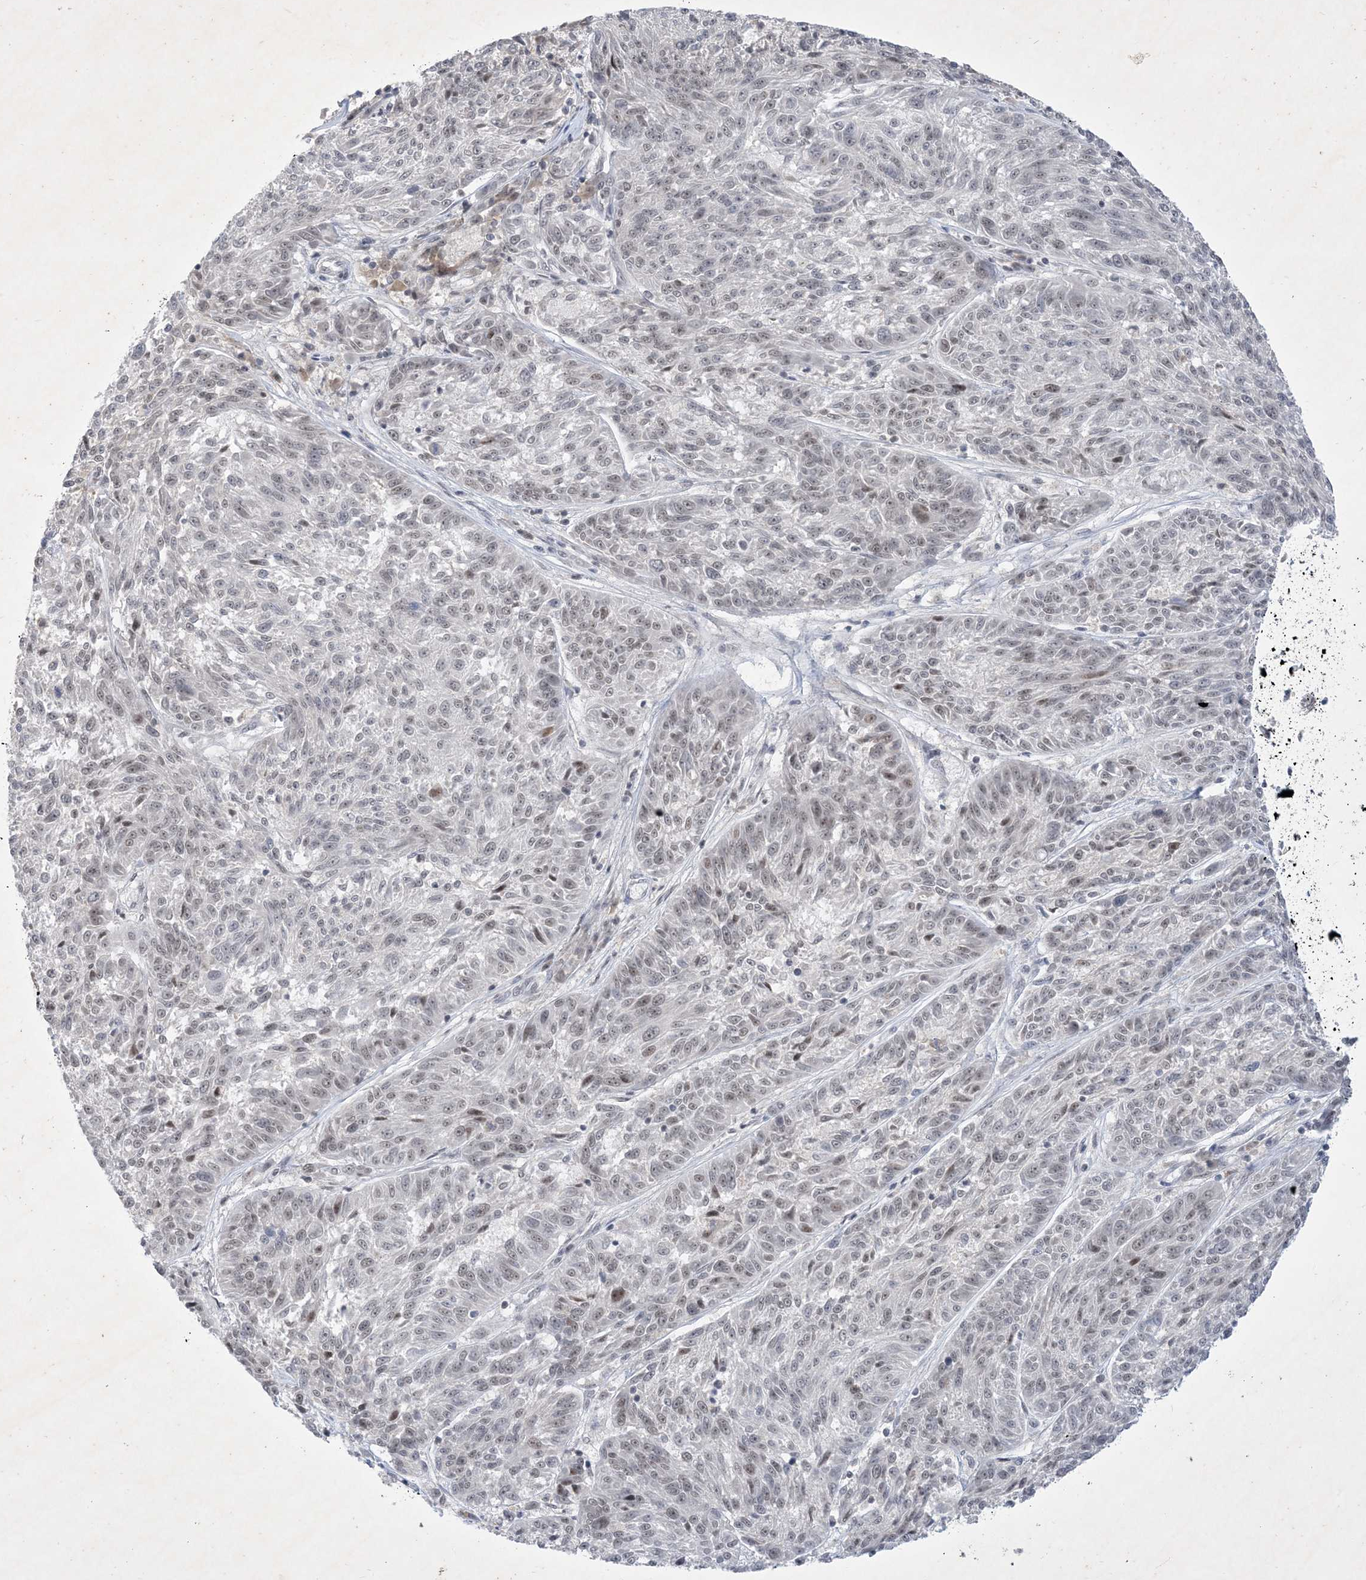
{"staining": {"intensity": "weak", "quantity": "25%-75%", "location": "nuclear"}, "tissue": "melanoma", "cell_type": "Tumor cells", "image_type": "cancer", "snomed": [{"axis": "morphology", "description": "Malignant melanoma, NOS"}, {"axis": "topography", "description": "Skin"}], "caption": "Human melanoma stained for a protein (brown) exhibits weak nuclear positive staining in about 25%-75% of tumor cells.", "gene": "ZNF674", "patient": {"sex": "male", "age": 53}}